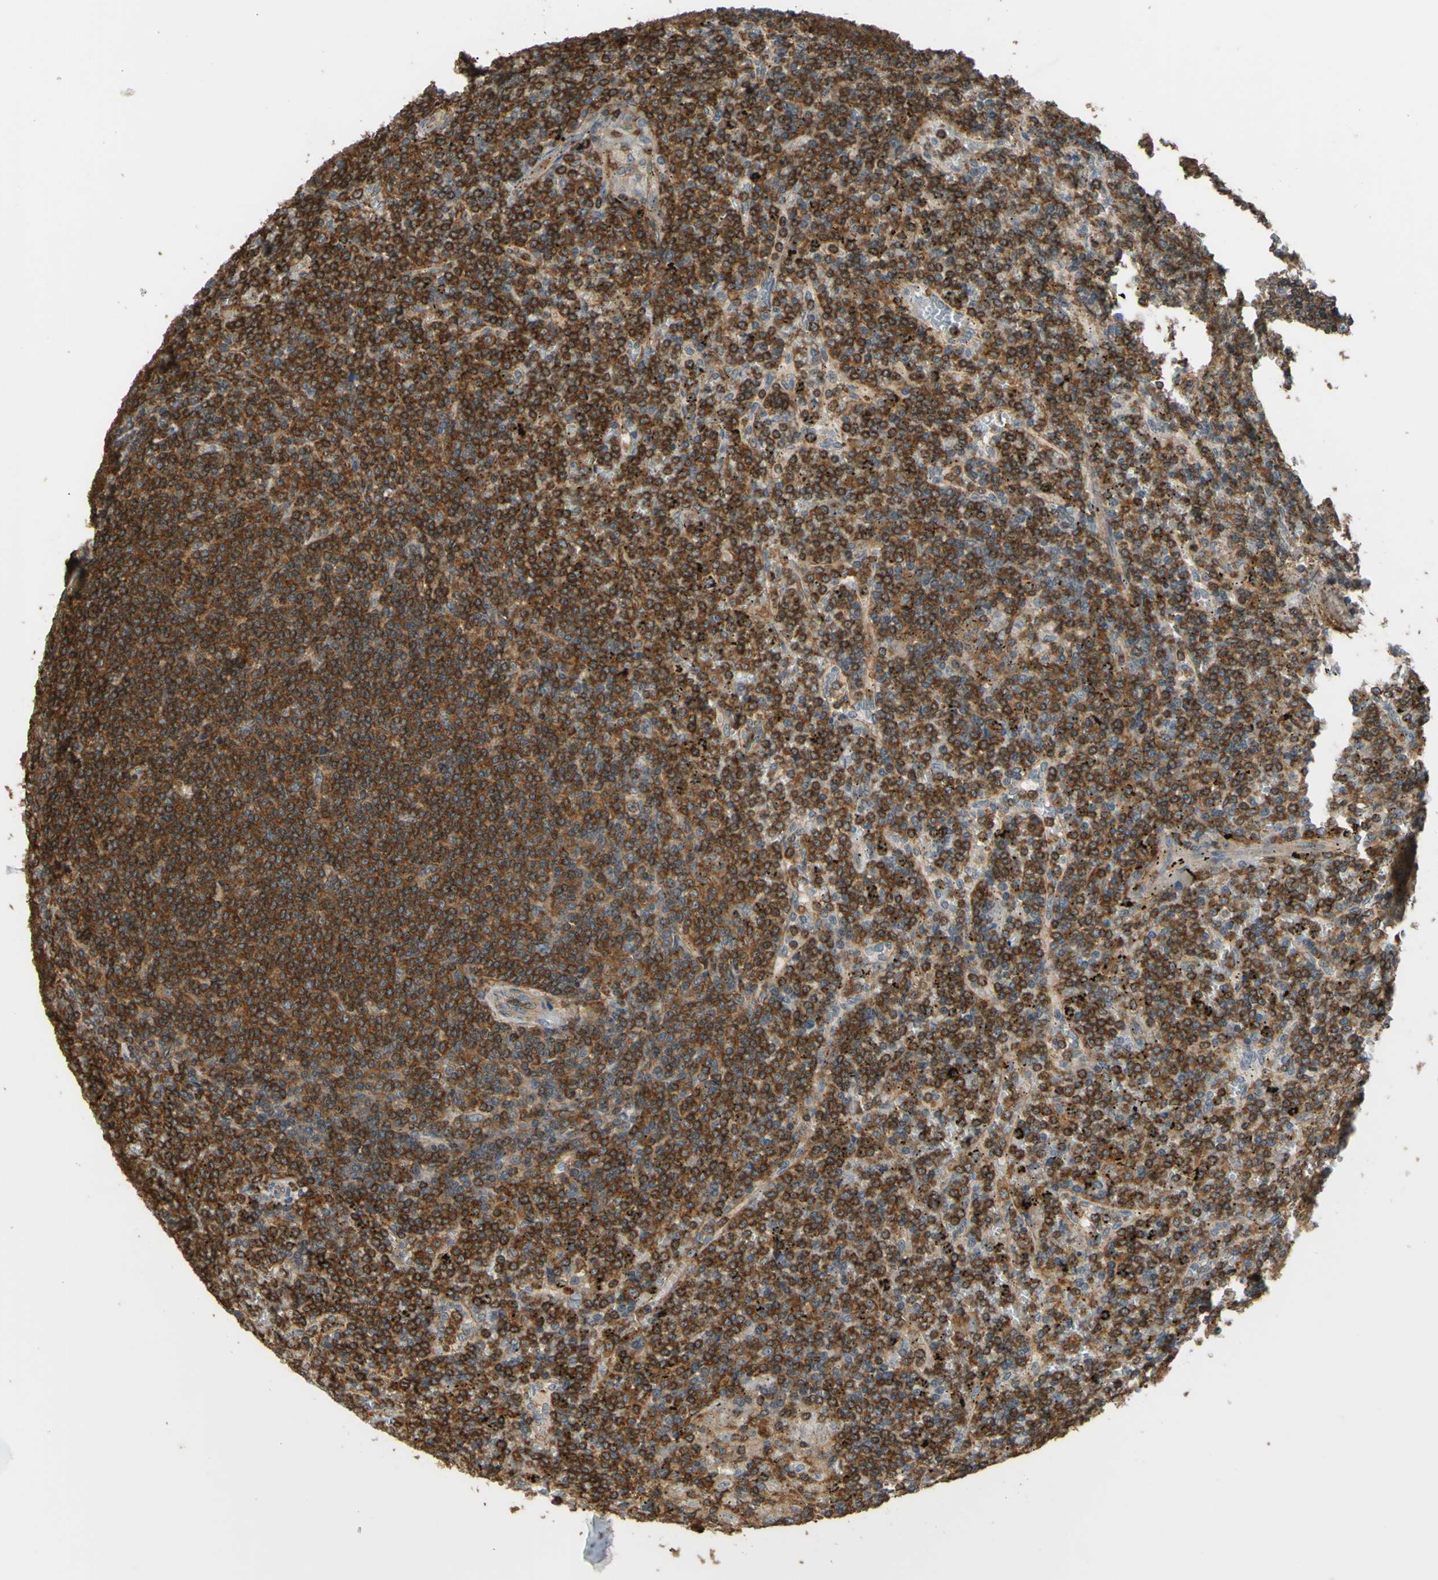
{"staining": {"intensity": "strong", "quantity": ">75%", "location": "cytoplasmic/membranous"}, "tissue": "lymphoma", "cell_type": "Tumor cells", "image_type": "cancer", "snomed": [{"axis": "morphology", "description": "Malignant lymphoma, non-Hodgkin's type, Low grade"}, {"axis": "topography", "description": "Spleen"}], "caption": "Malignant lymphoma, non-Hodgkin's type (low-grade) stained with DAB IHC displays high levels of strong cytoplasmic/membranous staining in about >75% of tumor cells. Using DAB (3,3'-diaminobenzidine) (brown) and hematoxylin (blue) stains, captured at high magnification using brightfield microscopy.", "gene": "ADD3", "patient": {"sex": "female", "age": 19}}